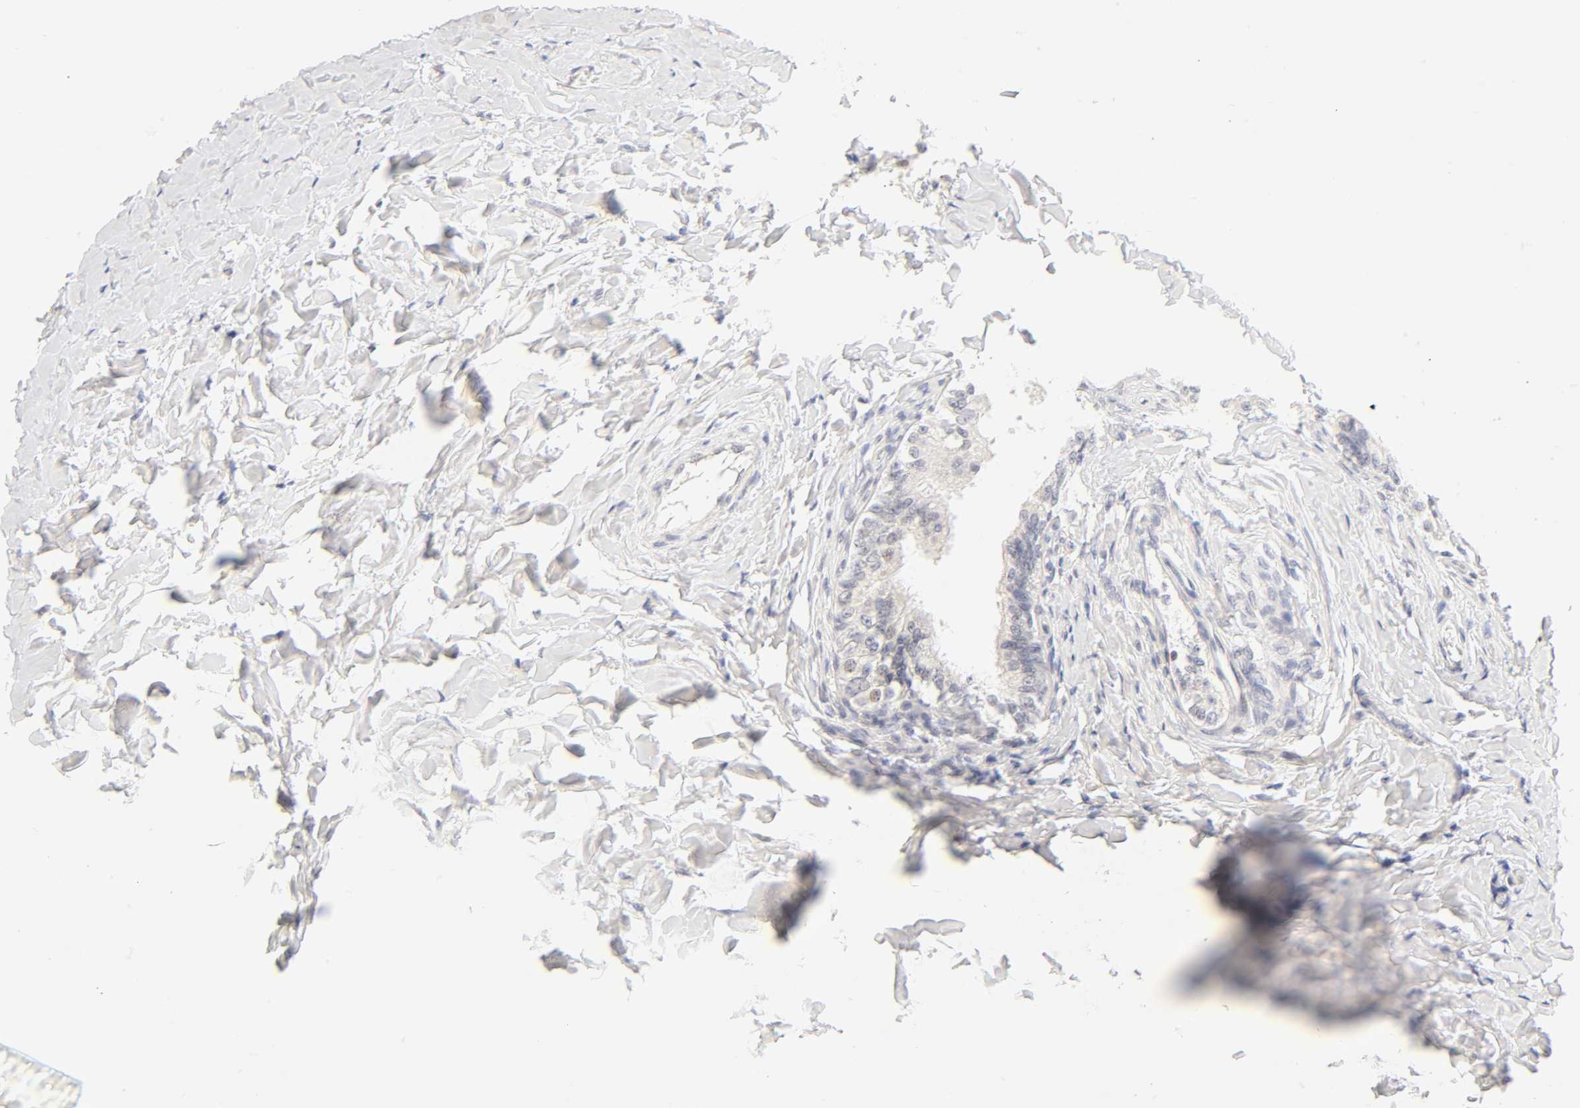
{"staining": {"intensity": "weak", "quantity": "<25%", "location": "nuclear"}, "tissue": "epididymis", "cell_type": "Glandular cells", "image_type": "normal", "snomed": [{"axis": "morphology", "description": "Normal tissue, NOS"}, {"axis": "topography", "description": "Soft tissue"}, {"axis": "topography", "description": "Epididymis"}], "caption": "IHC photomicrograph of benign epididymis: epididymis stained with DAB reveals no significant protein positivity in glandular cells. Brightfield microscopy of immunohistochemistry (IHC) stained with DAB (3,3'-diaminobenzidine) (brown) and hematoxylin (blue), captured at high magnification.", "gene": "MNAT1", "patient": {"sex": "male", "age": 26}}